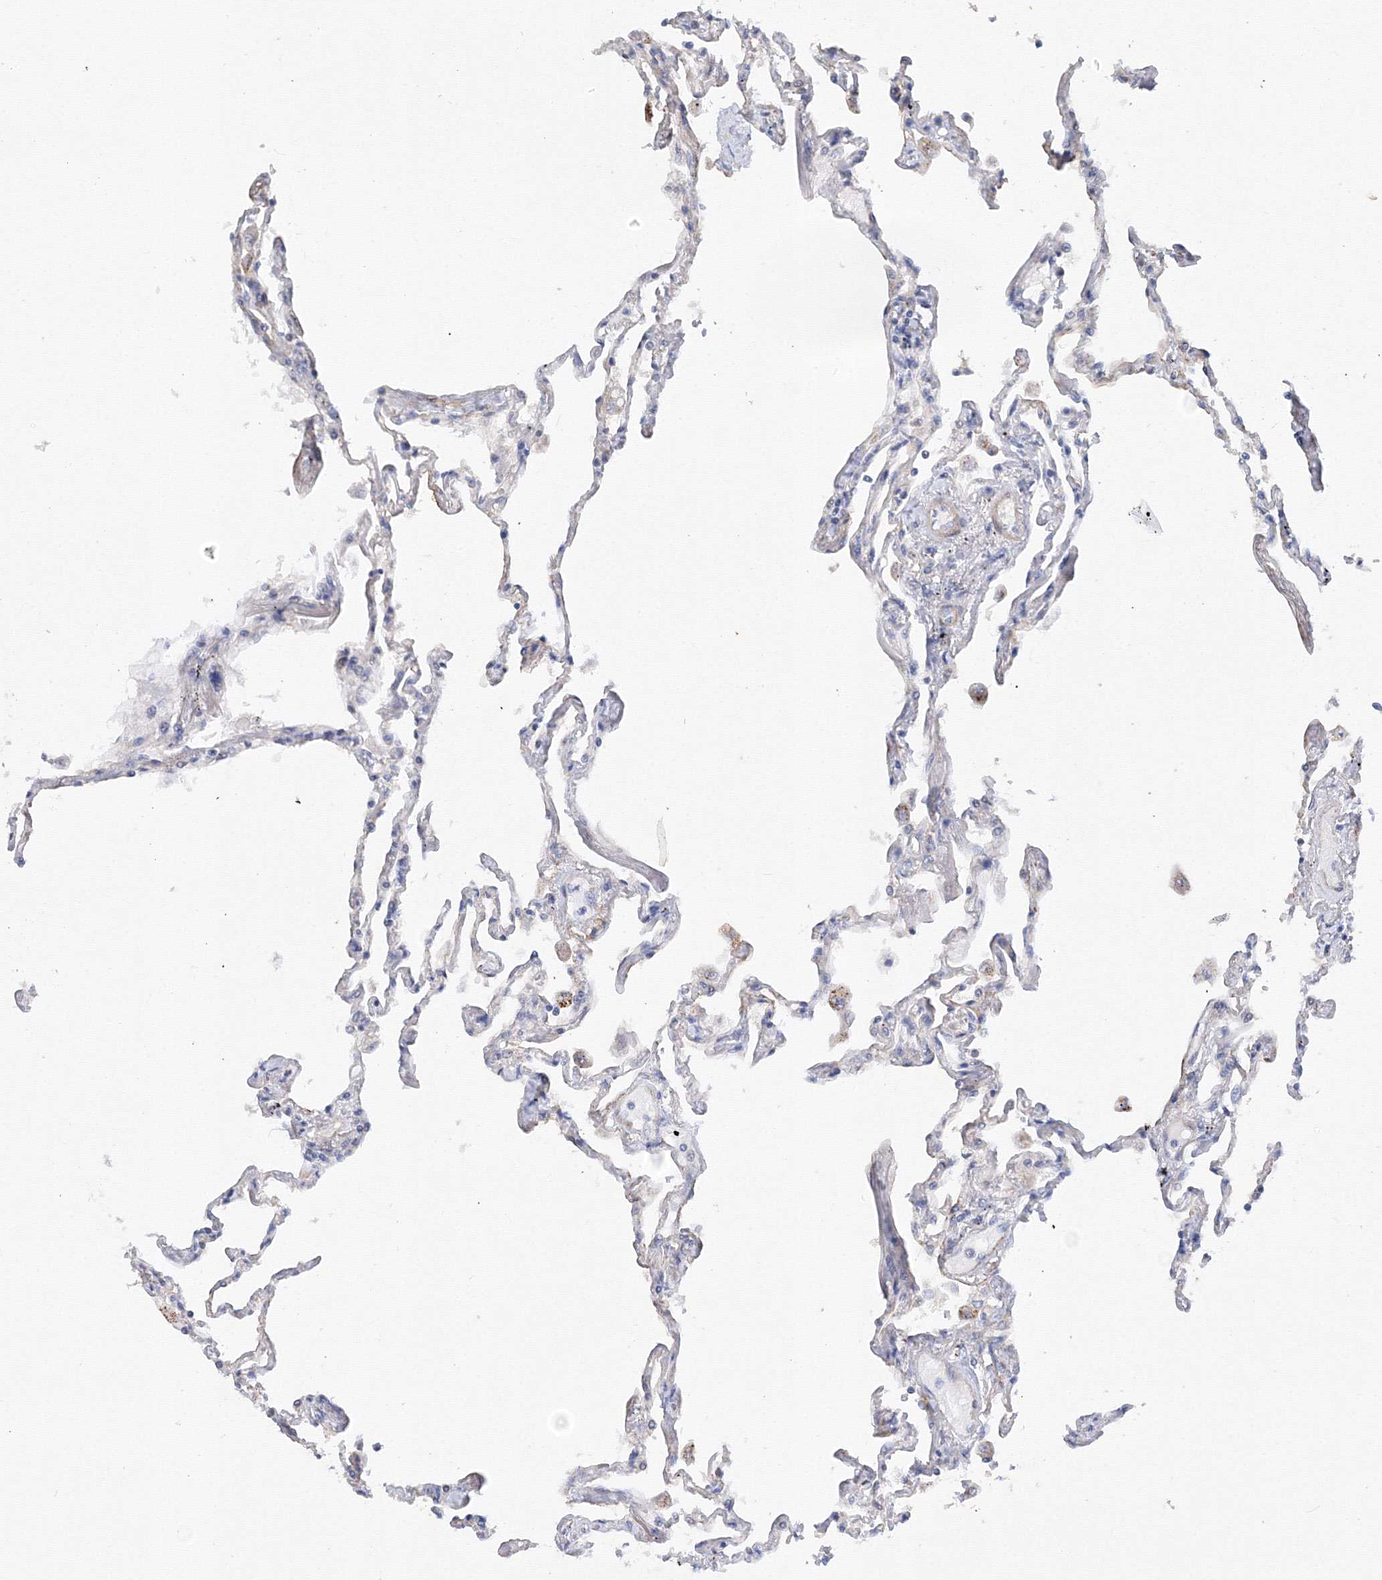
{"staining": {"intensity": "negative", "quantity": "none", "location": "none"}, "tissue": "lung", "cell_type": "Alveolar cells", "image_type": "normal", "snomed": [{"axis": "morphology", "description": "Normal tissue, NOS"}, {"axis": "topography", "description": "Lung"}], "caption": "DAB (3,3'-diaminobenzidine) immunohistochemical staining of benign human lung demonstrates no significant positivity in alveolar cells.", "gene": "DIS3L2", "patient": {"sex": "female", "age": 67}}